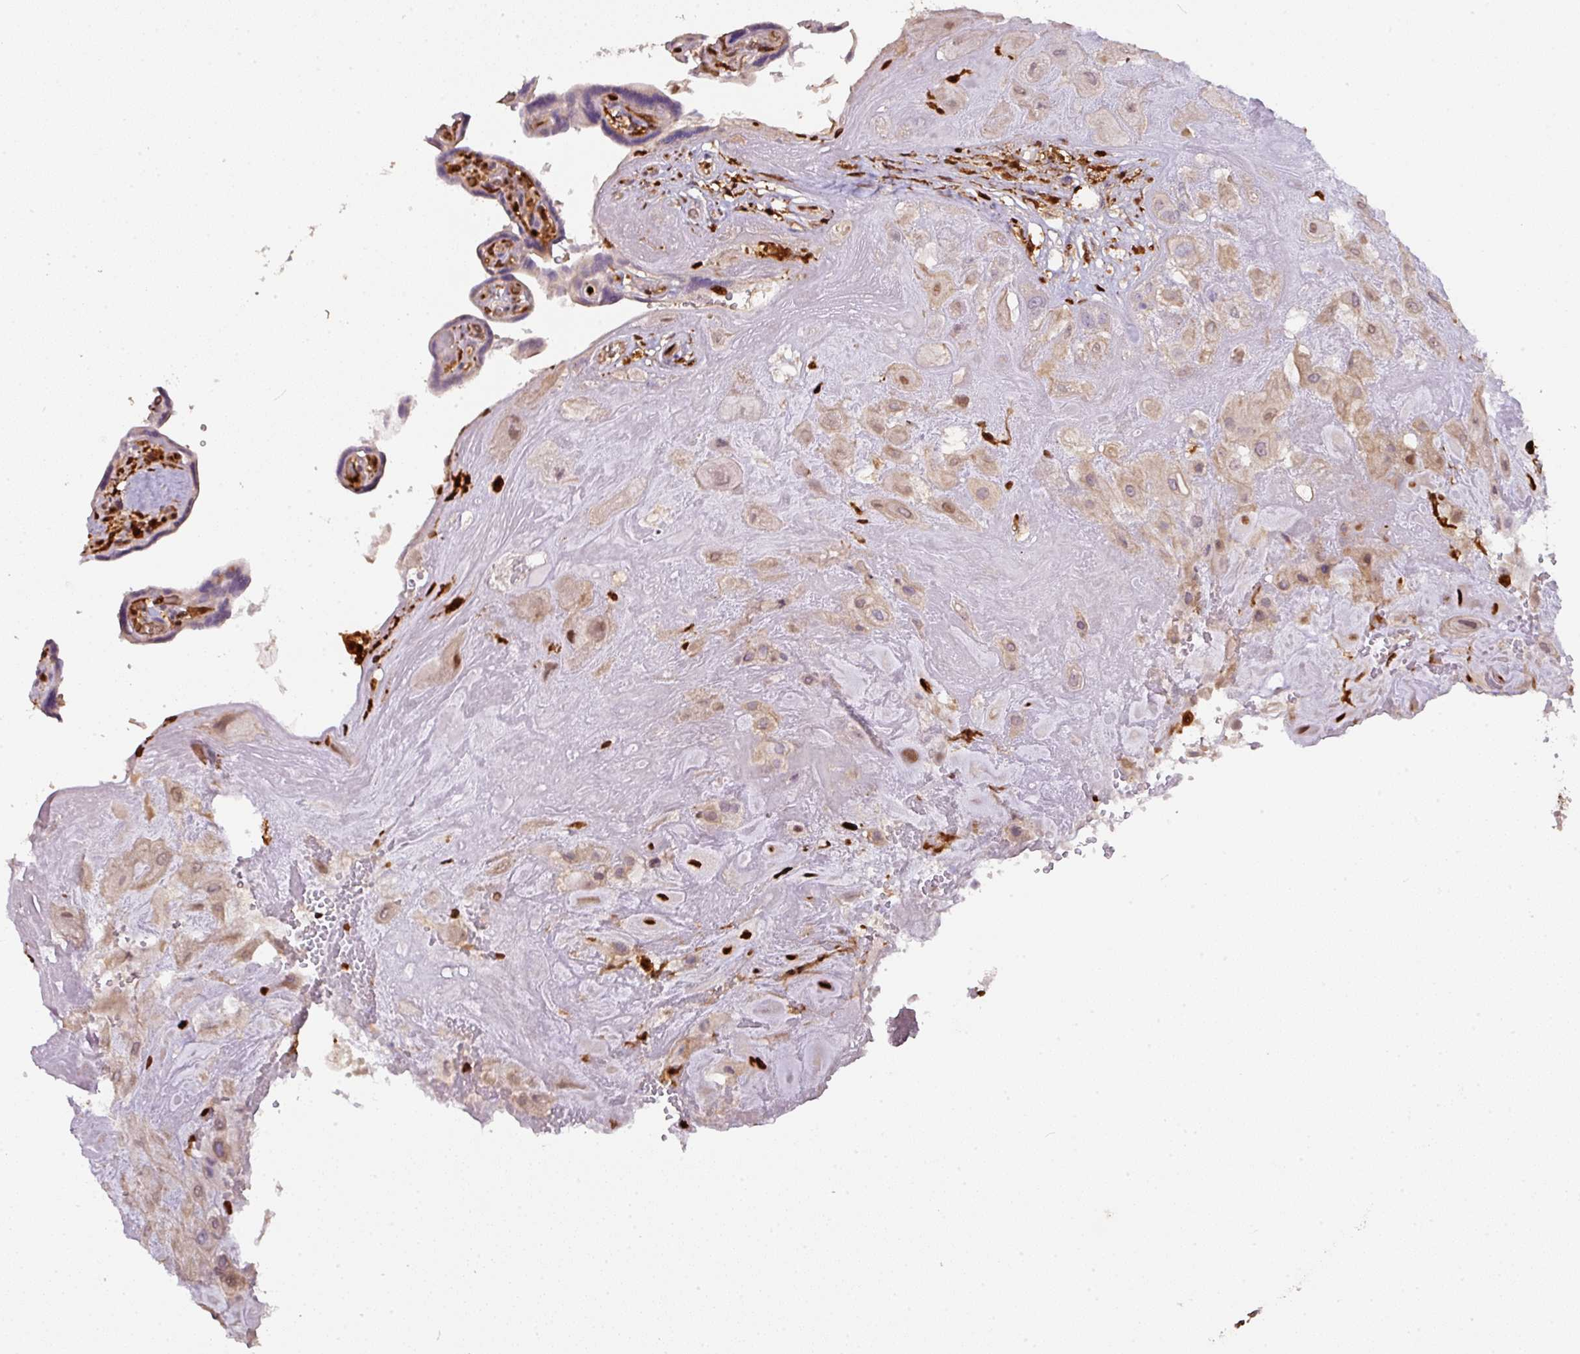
{"staining": {"intensity": "weak", "quantity": "25%-75%", "location": "cytoplasmic/membranous,nuclear"}, "tissue": "placenta", "cell_type": "Decidual cells", "image_type": "normal", "snomed": [{"axis": "morphology", "description": "Normal tissue, NOS"}, {"axis": "topography", "description": "Placenta"}], "caption": "Immunohistochemical staining of benign human placenta displays low levels of weak cytoplasmic/membranous,nuclear positivity in approximately 25%-75% of decidual cells. (DAB = brown stain, brightfield microscopy at high magnification).", "gene": "SAMHD1", "patient": {"sex": "female", "age": 32}}